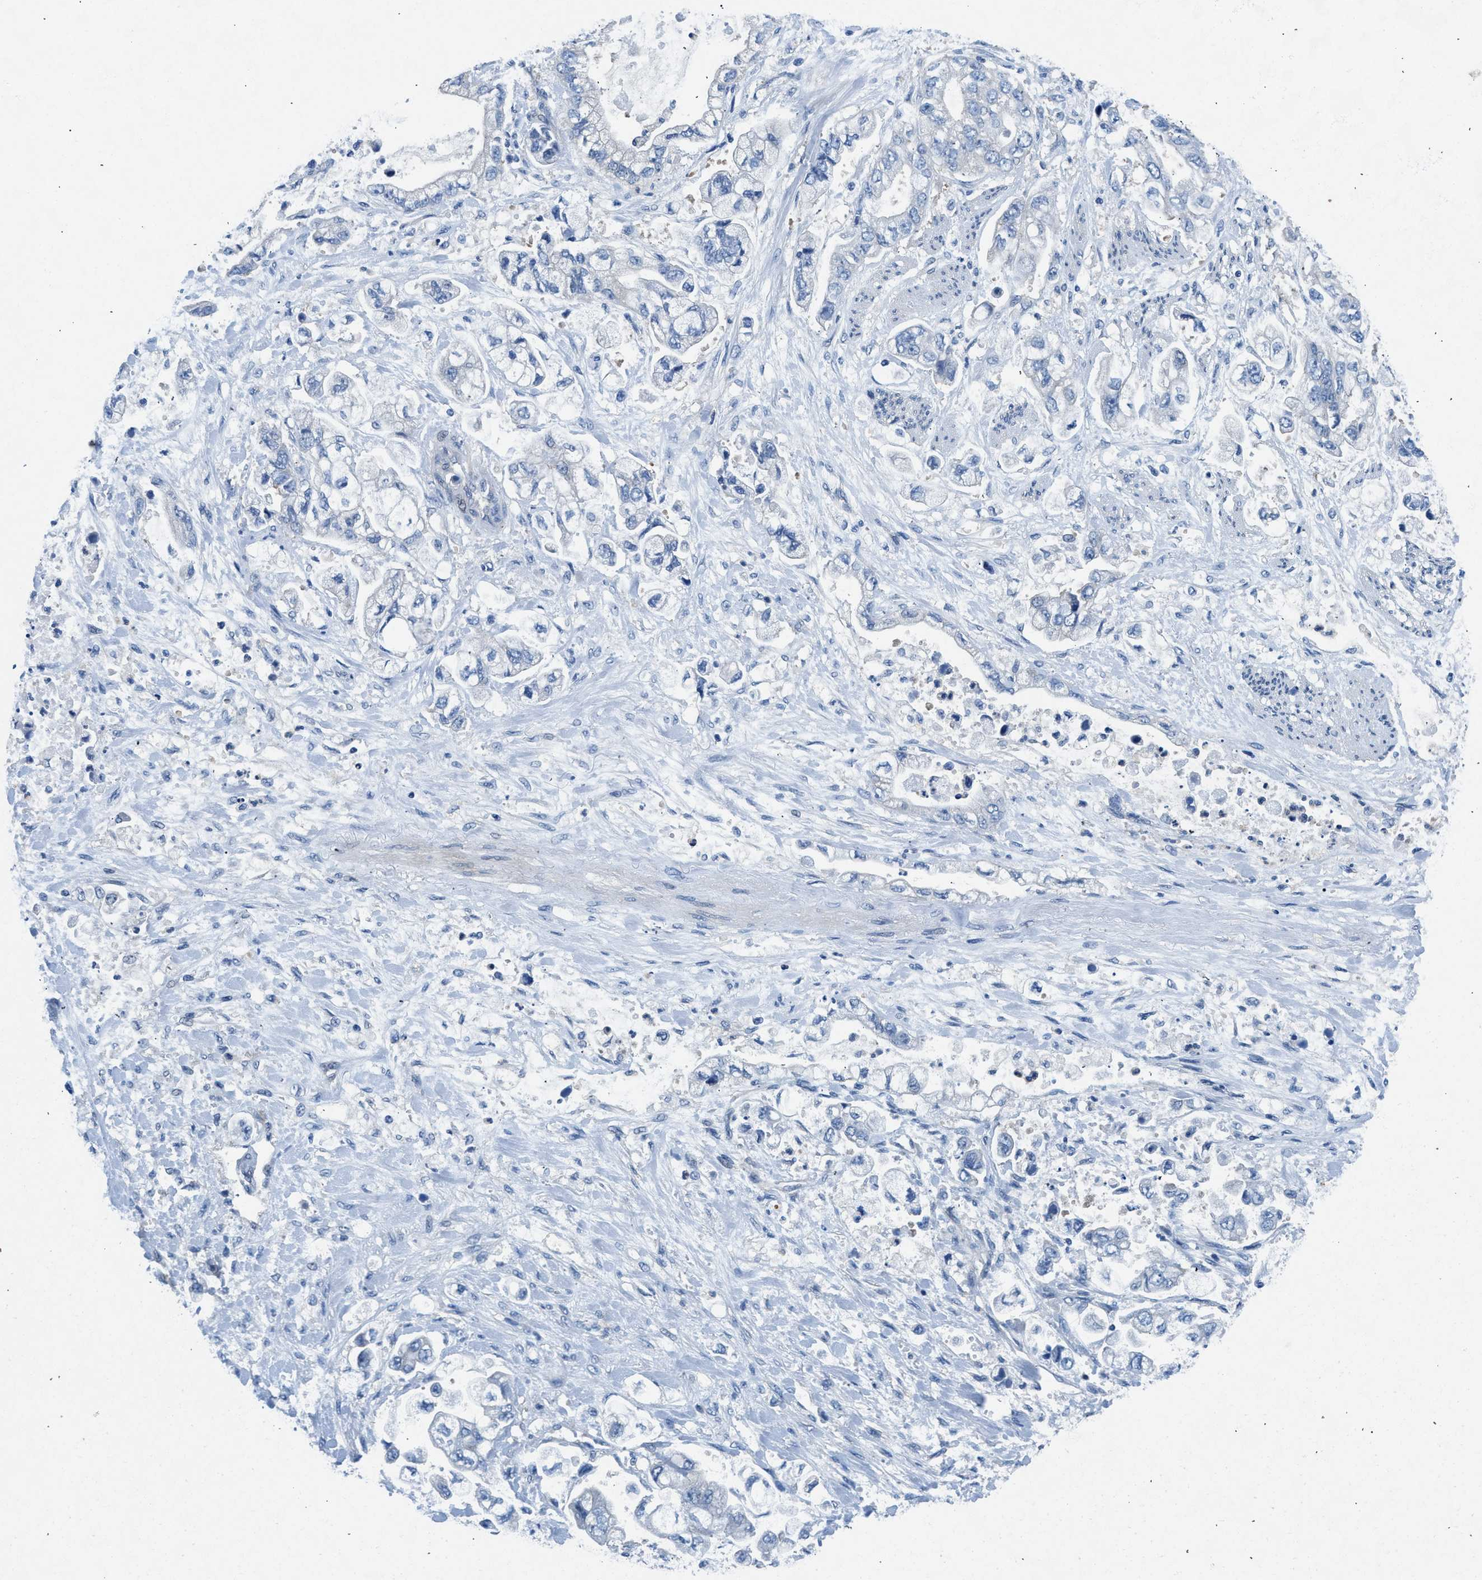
{"staining": {"intensity": "negative", "quantity": "none", "location": "none"}, "tissue": "stomach cancer", "cell_type": "Tumor cells", "image_type": "cancer", "snomed": [{"axis": "morphology", "description": "Normal tissue, NOS"}, {"axis": "morphology", "description": "Adenocarcinoma, NOS"}, {"axis": "topography", "description": "Stomach"}], "caption": "Tumor cells show no significant protein positivity in adenocarcinoma (stomach).", "gene": "COPS2", "patient": {"sex": "male", "age": 62}}